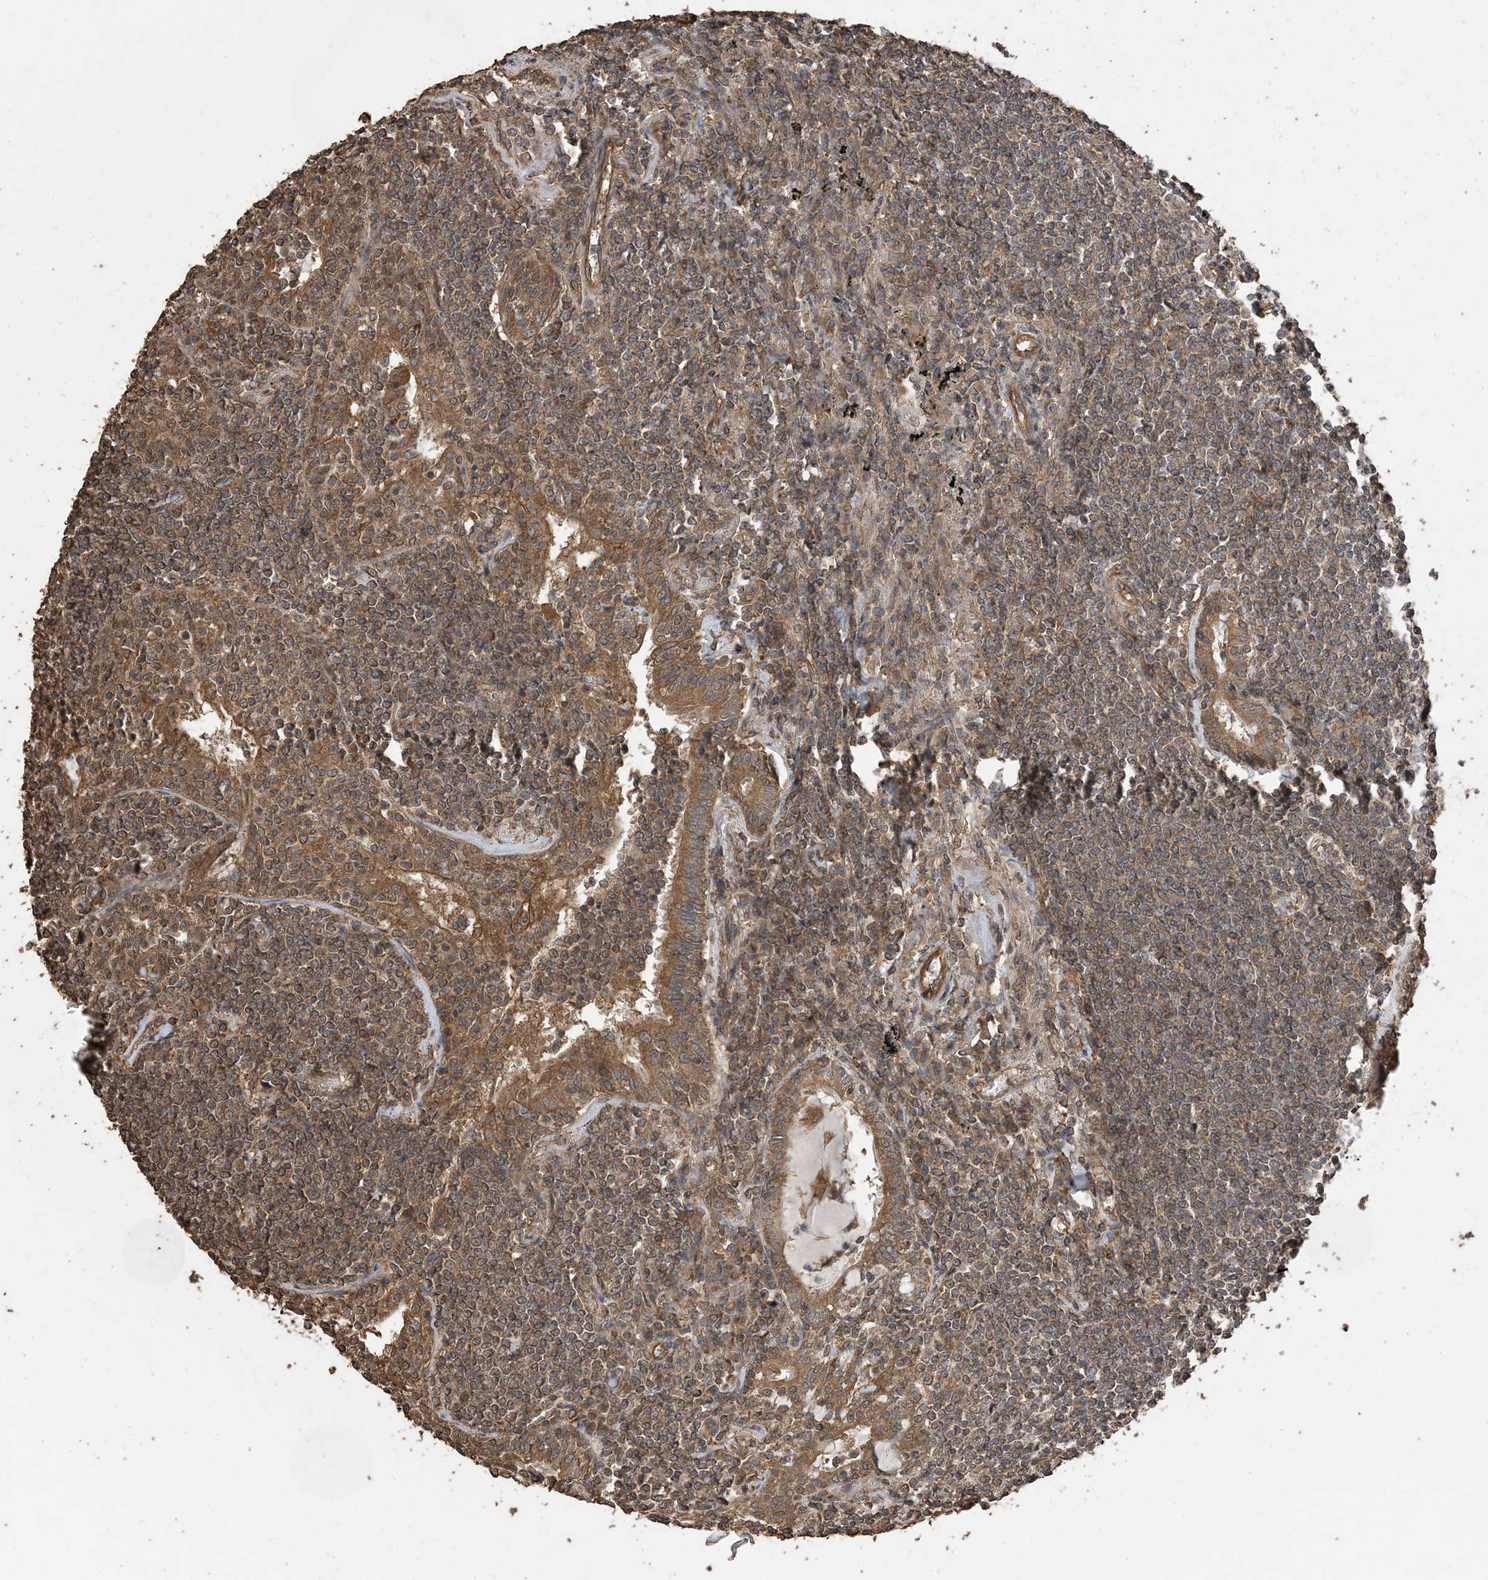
{"staining": {"intensity": "moderate", "quantity": ">75%", "location": "cytoplasmic/membranous"}, "tissue": "lymphoma", "cell_type": "Tumor cells", "image_type": "cancer", "snomed": [{"axis": "morphology", "description": "Malignant lymphoma, non-Hodgkin's type, Low grade"}, {"axis": "topography", "description": "Lung"}], "caption": "High-magnification brightfield microscopy of lymphoma stained with DAB (brown) and counterstained with hematoxylin (blue). tumor cells exhibit moderate cytoplasmic/membranous expression is seen in approximately>75% of cells.", "gene": "ZKSCAN5", "patient": {"sex": "female", "age": 71}}